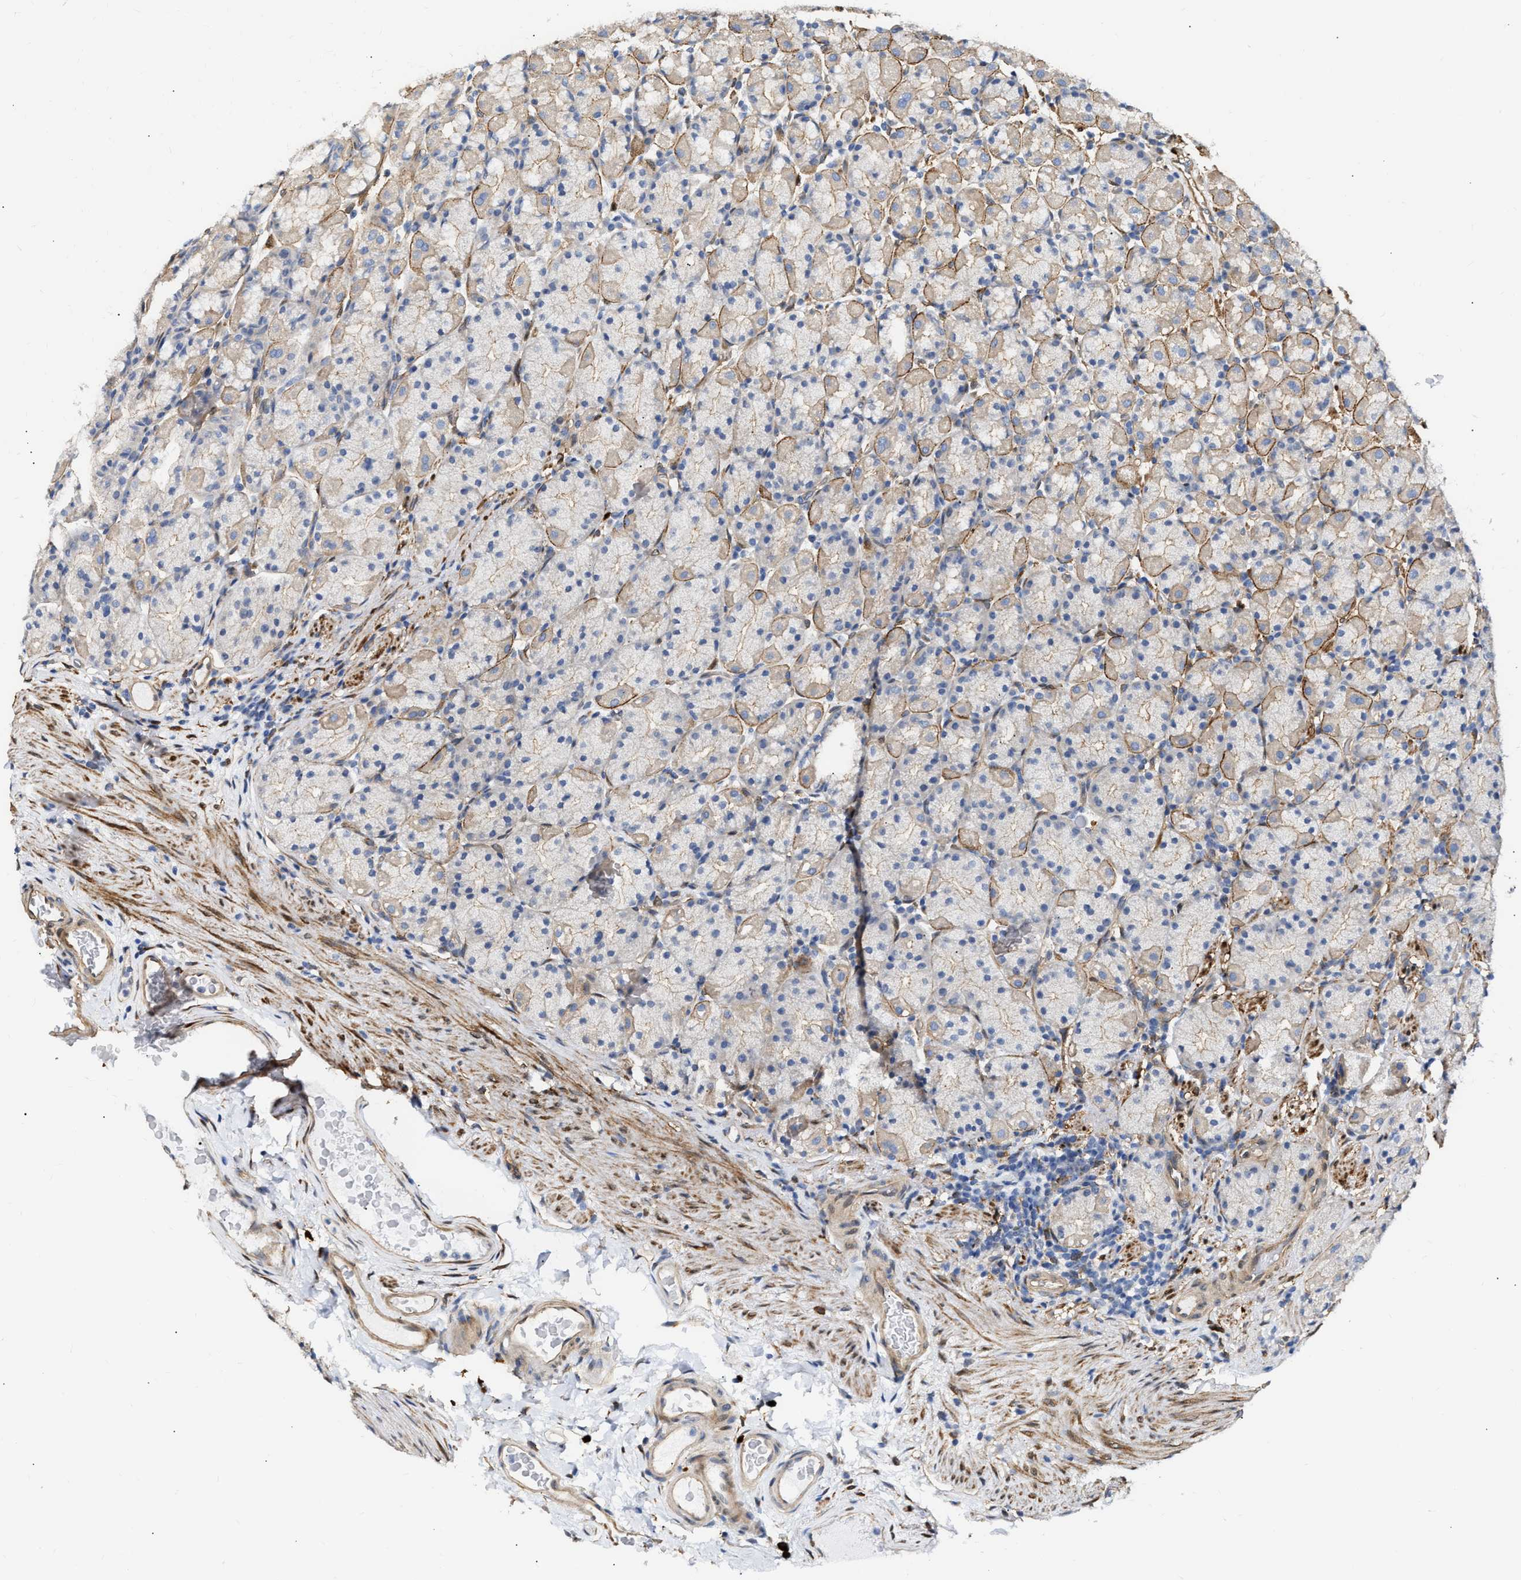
{"staining": {"intensity": "moderate", "quantity": "<25%", "location": "cytoplasmic/membranous"}, "tissue": "stomach", "cell_type": "Glandular cells", "image_type": "normal", "snomed": [{"axis": "morphology", "description": "Normal tissue, NOS"}, {"axis": "topography", "description": "Stomach, upper"}], "caption": "Immunohistochemistry staining of normal stomach, which demonstrates low levels of moderate cytoplasmic/membranous staining in approximately <25% of glandular cells indicating moderate cytoplasmic/membranous protein positivity. The staining was performed using DAB (3,3'-diaminobenzidine) (brown) for protein detection and nuclei were counterstained in hematoxylin (blue).", "gene": "FHL1", "patient": {"sex": "male", "age": 68}}